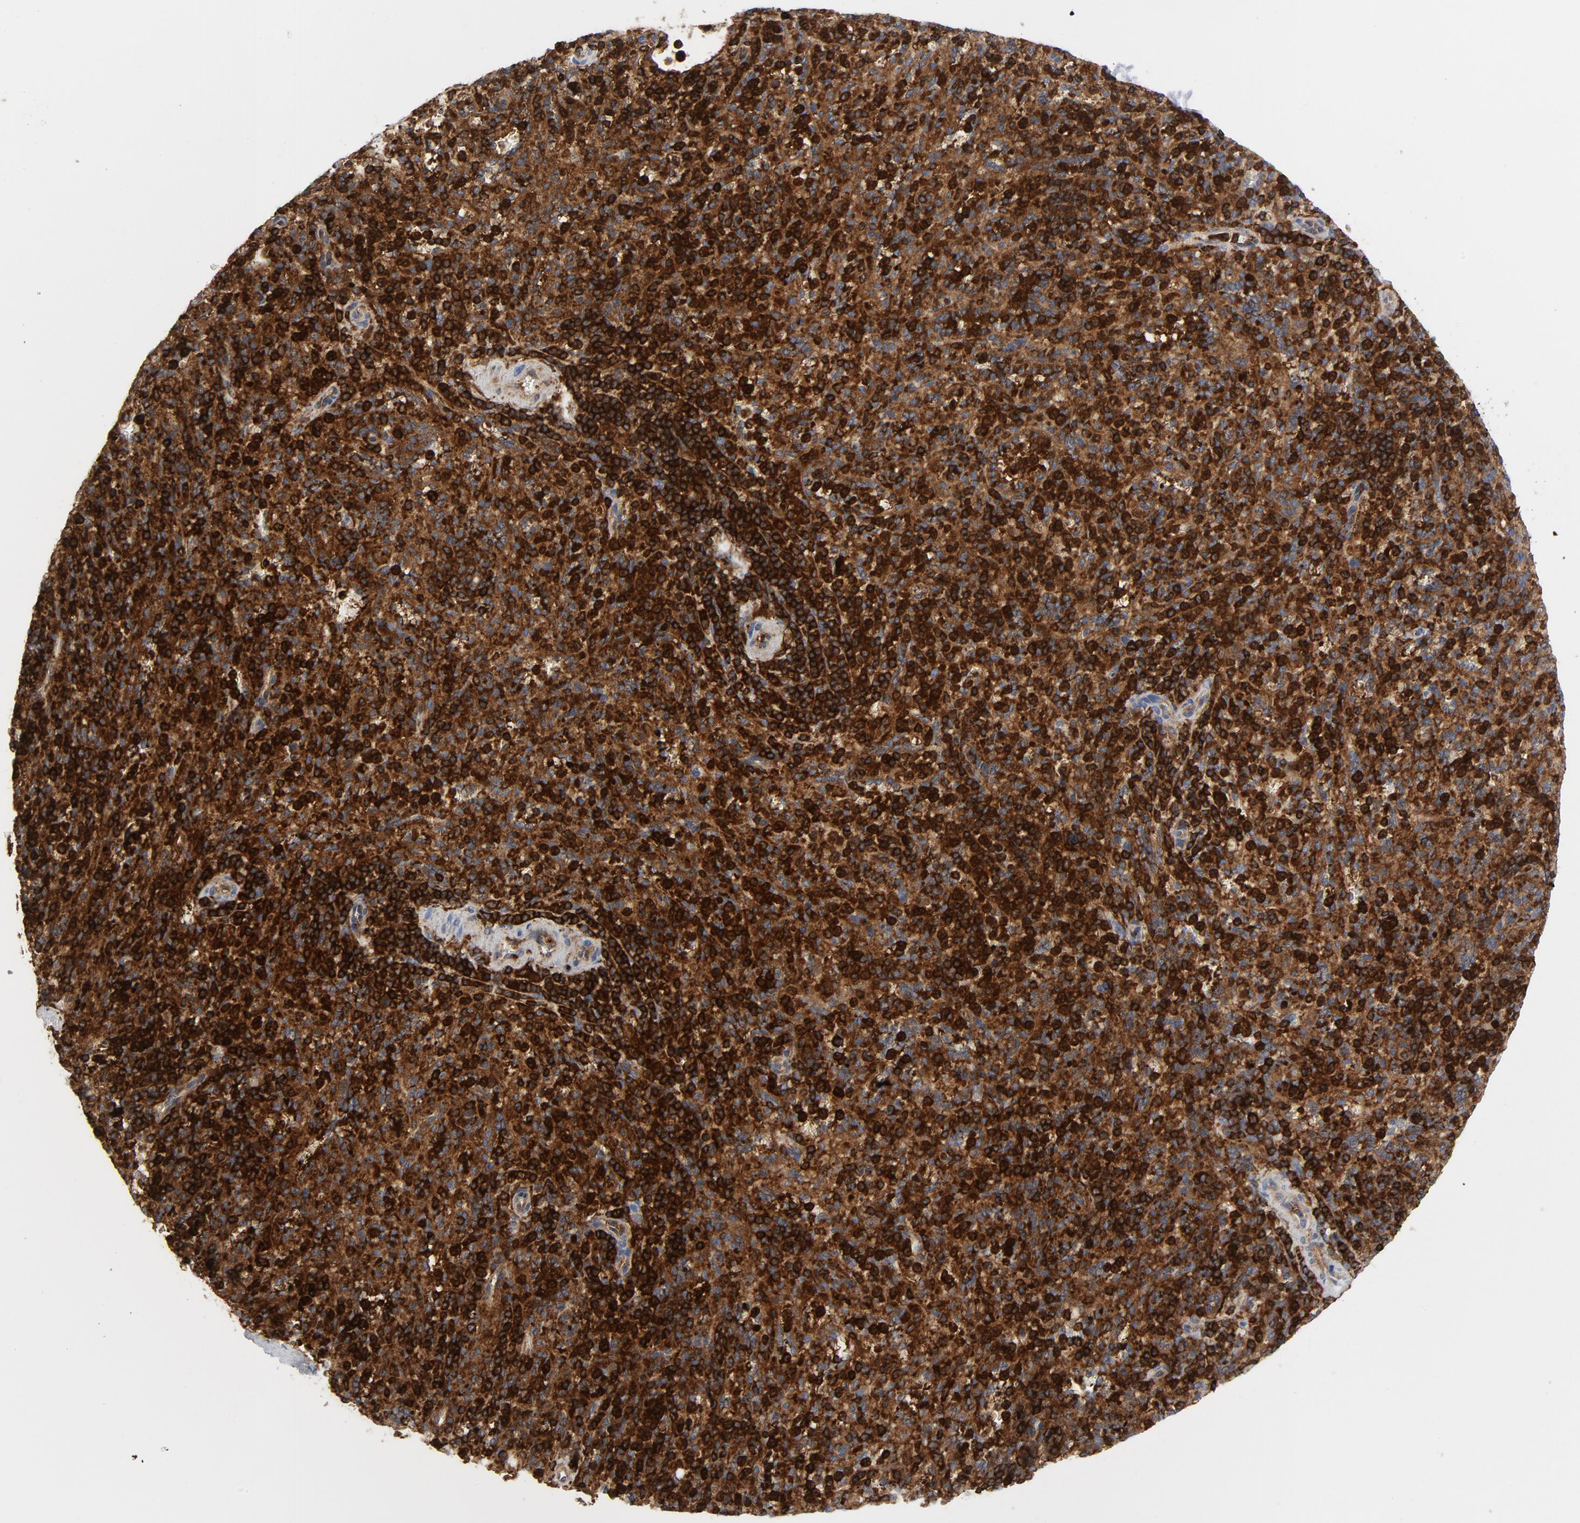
{"staining": {"intensity": "strong", "quantity": "25%-75%", "location": "cytoplasmic/membranous"}, "tissue": "spleen", "cell_type": "Cells in red pulp", "image_type": "normal", "snomed": [{"axis": "morphology", "description": "Normal tissue, NOS"}, {"axis": "topography", "description": "Spleen"}], "caption": "Brown immunohistochemical staining in normal spleen exhibits strong cytoplasmic/membranous positivity in approximately 25%-75% of cells in red pulp.", "gene": "YES1", "patient": {"sex": "male", "age": 36}}